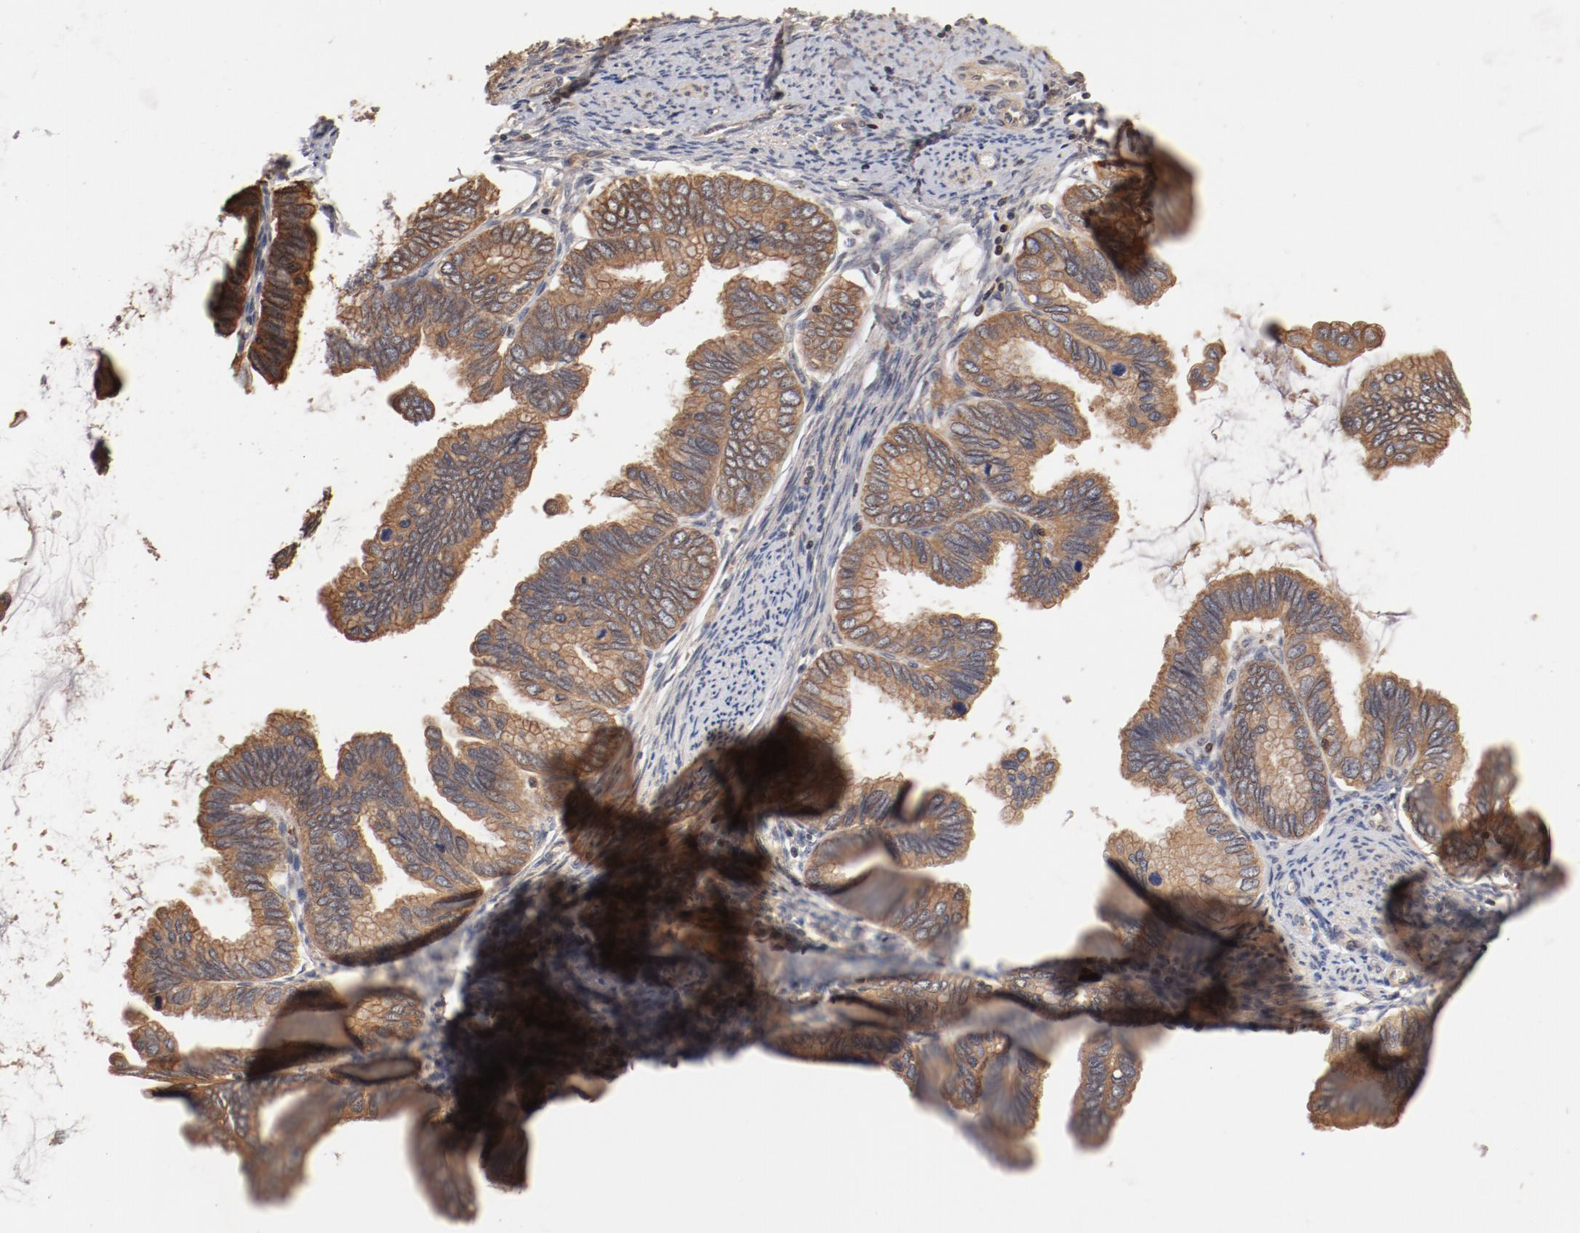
{"staining": {"intensity": "moderate", "quantity": ">75%", "location": "cytoplasmic/membranous"}, "tissue": "cervical cancer", "cell_type": "Tumor cells", "image_type": "cancer", "snomed": [{"axis": "morphology", "description": "Adenocarcinoma, NOS"}, {"axis": "topography", "description": "Cervix"}], "caption": "An IHC photomicrograph of neoplastic tissue is shown. Protein staining in brown shows moderate cytoplasmic/membranous positivity in adenocarcinoma (cervical) within tumor cells.", "gene": "GUF1", "patient": {"sex": "female", "age": 49}}